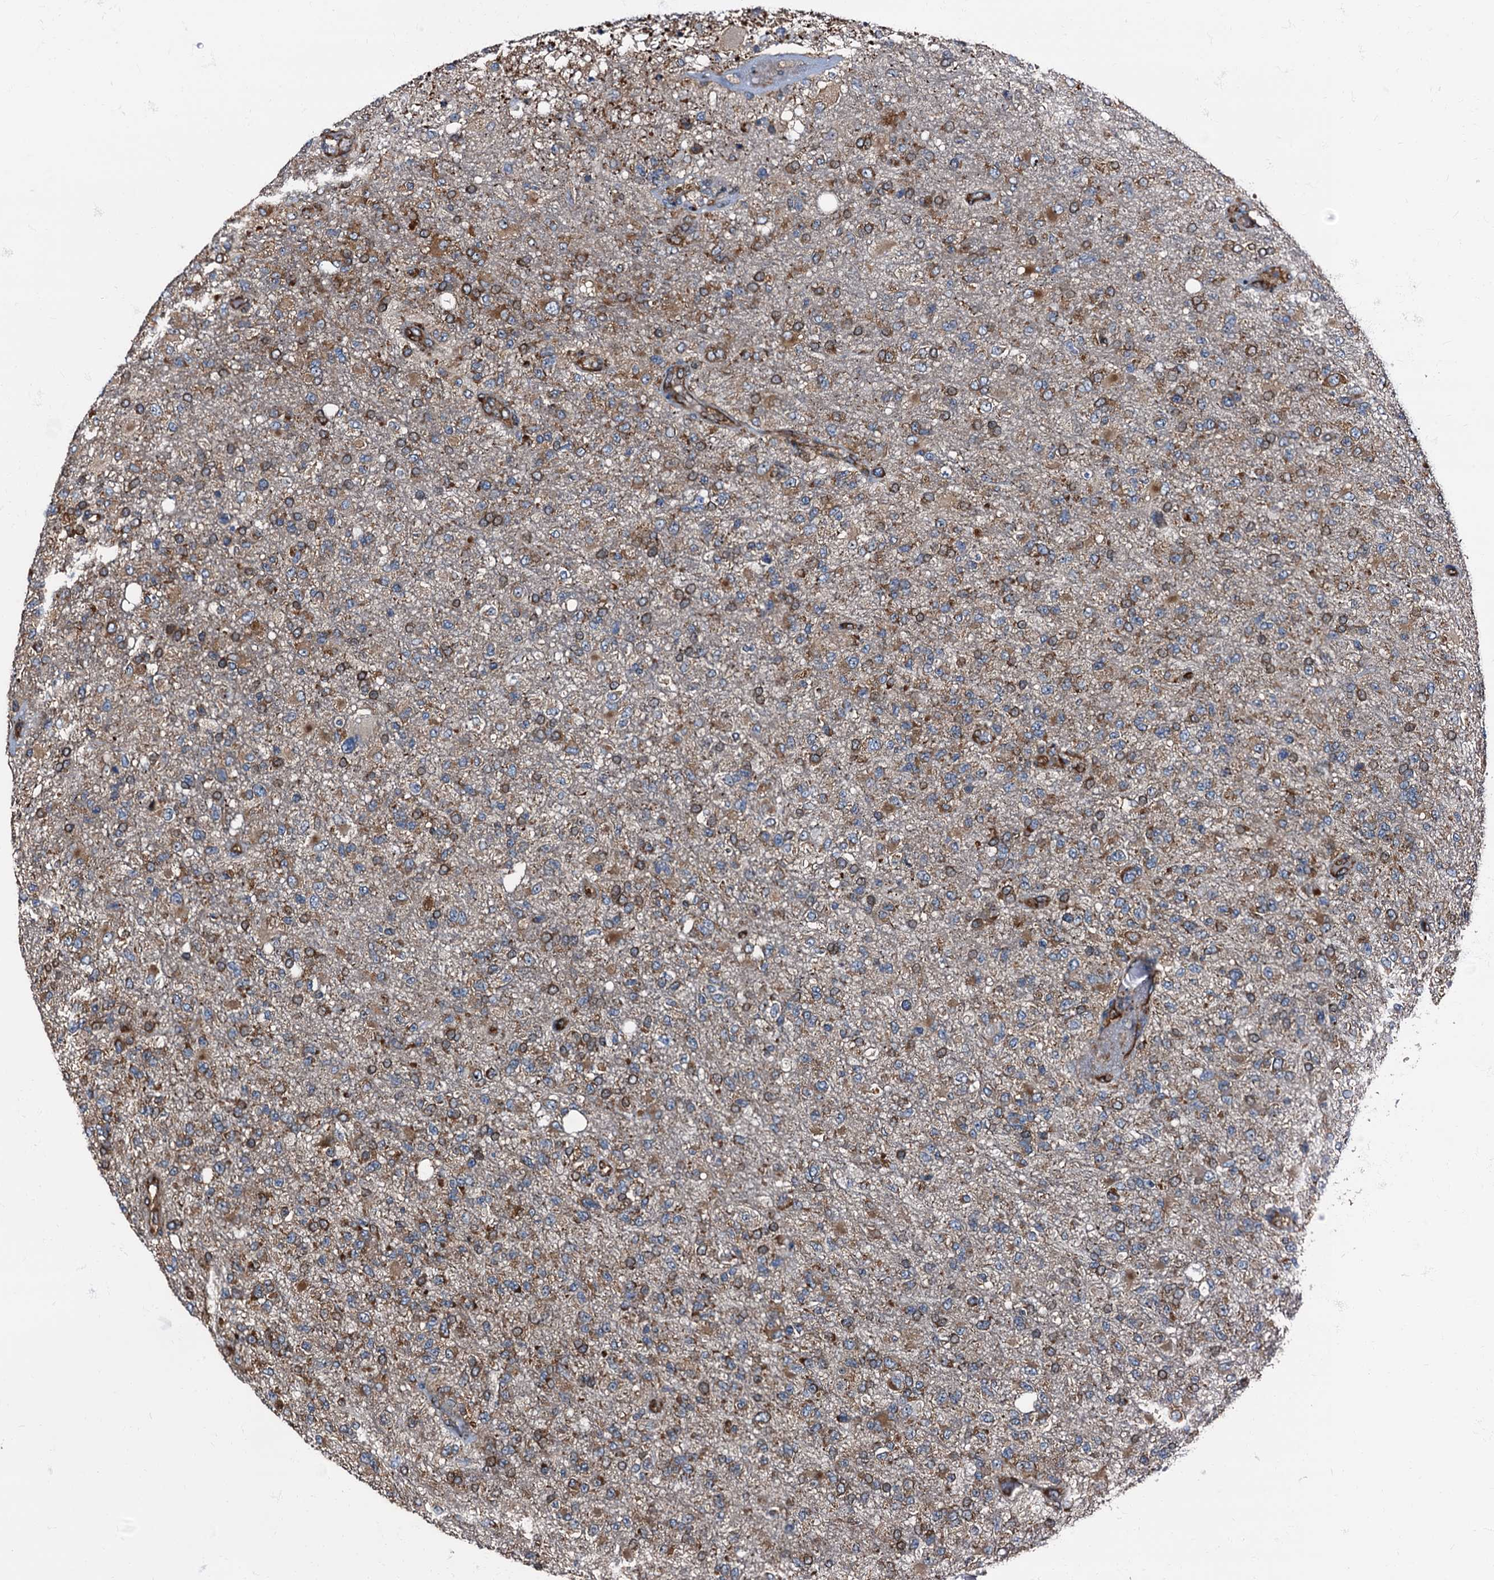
{"staining": {"intensity": "moderate", "quantity": "25%-75%", "location": "cytoplasmic/membranous"}, "tissue": "glioma", "cell_type": "Tumor cells", "image_type": "cancer", "snomed": [{"axis": "morphology", "description": "Glioma, malignant, High grade"}, {"axis": "topography", "description": "Brain"}], "caption": "A photomicrograph showing moderate cytoplasmic/membranous positivity in approximately 25%-75% of tumor cells in high-grade glioma (malignant), as visualized by brown immunohistochemical staining.", "gene": "ATP2C1", "patient": {"sex": "female", "age": 74}}